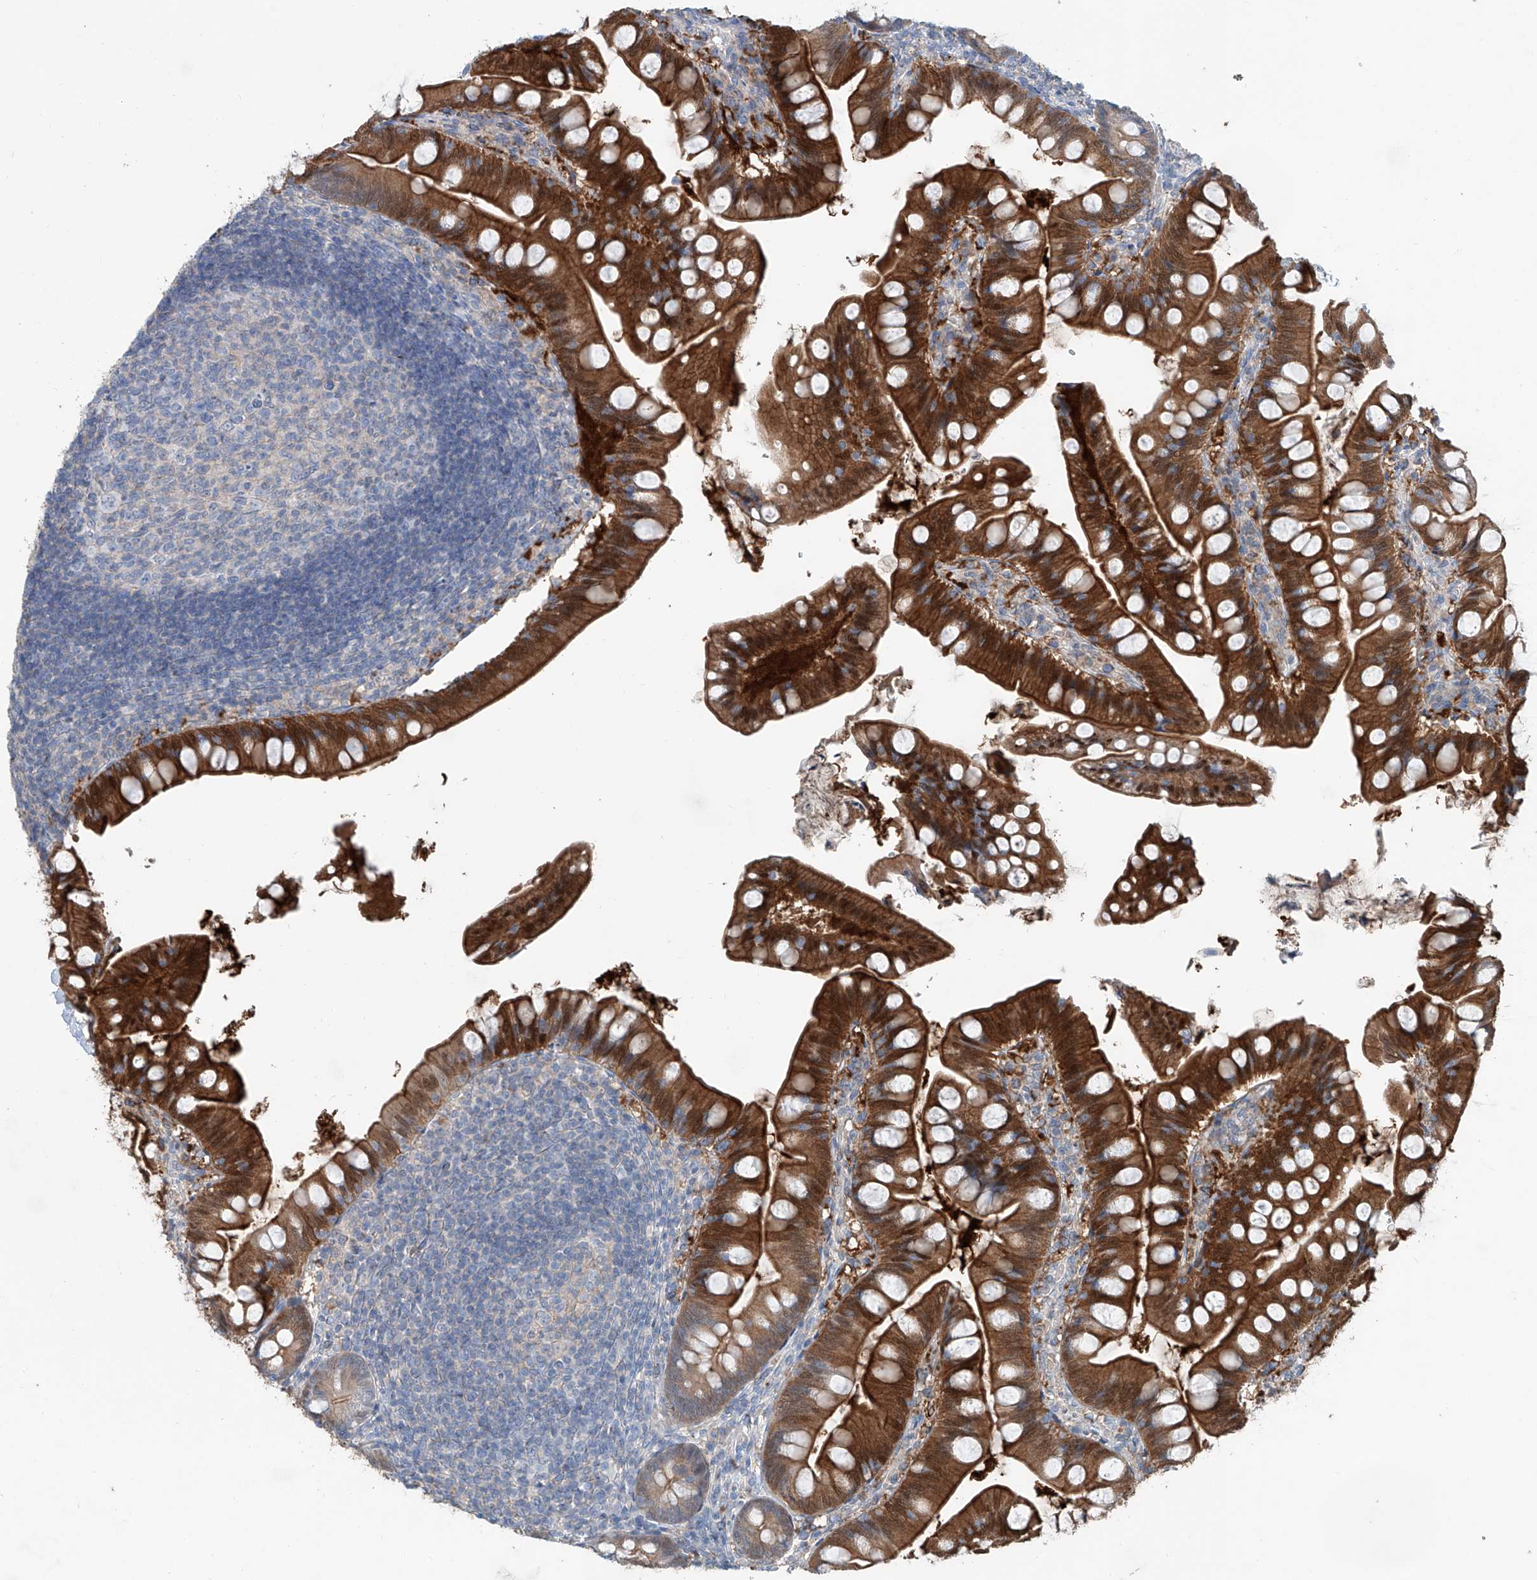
{"staining": {"intensity": "strong", "quantity": "25%-75%", "location": "cytoplasmic/membranous"}, "tissue": "small intestine", "cell_type": "Glandular cells", "image_type": "normal", "snomed": [{"axis": "morphology", "description": "Normal tissue, NOS"}, {"axis": "topography", "description": "Small intestine"}], "caption": "Glandular cells demonstrate high levels of strong cytoplasmic/membranous staining in about 25%-75% of cells in unremarkable small intestine. The staining was performed using DAB (3,3'-diaminobenzidine), with brown indicating positive protein expression. Nuclei are stained blue with hematoxylin.", "gene": "ANKRD34A", "patient": {"sex": "male", "age": 7}}